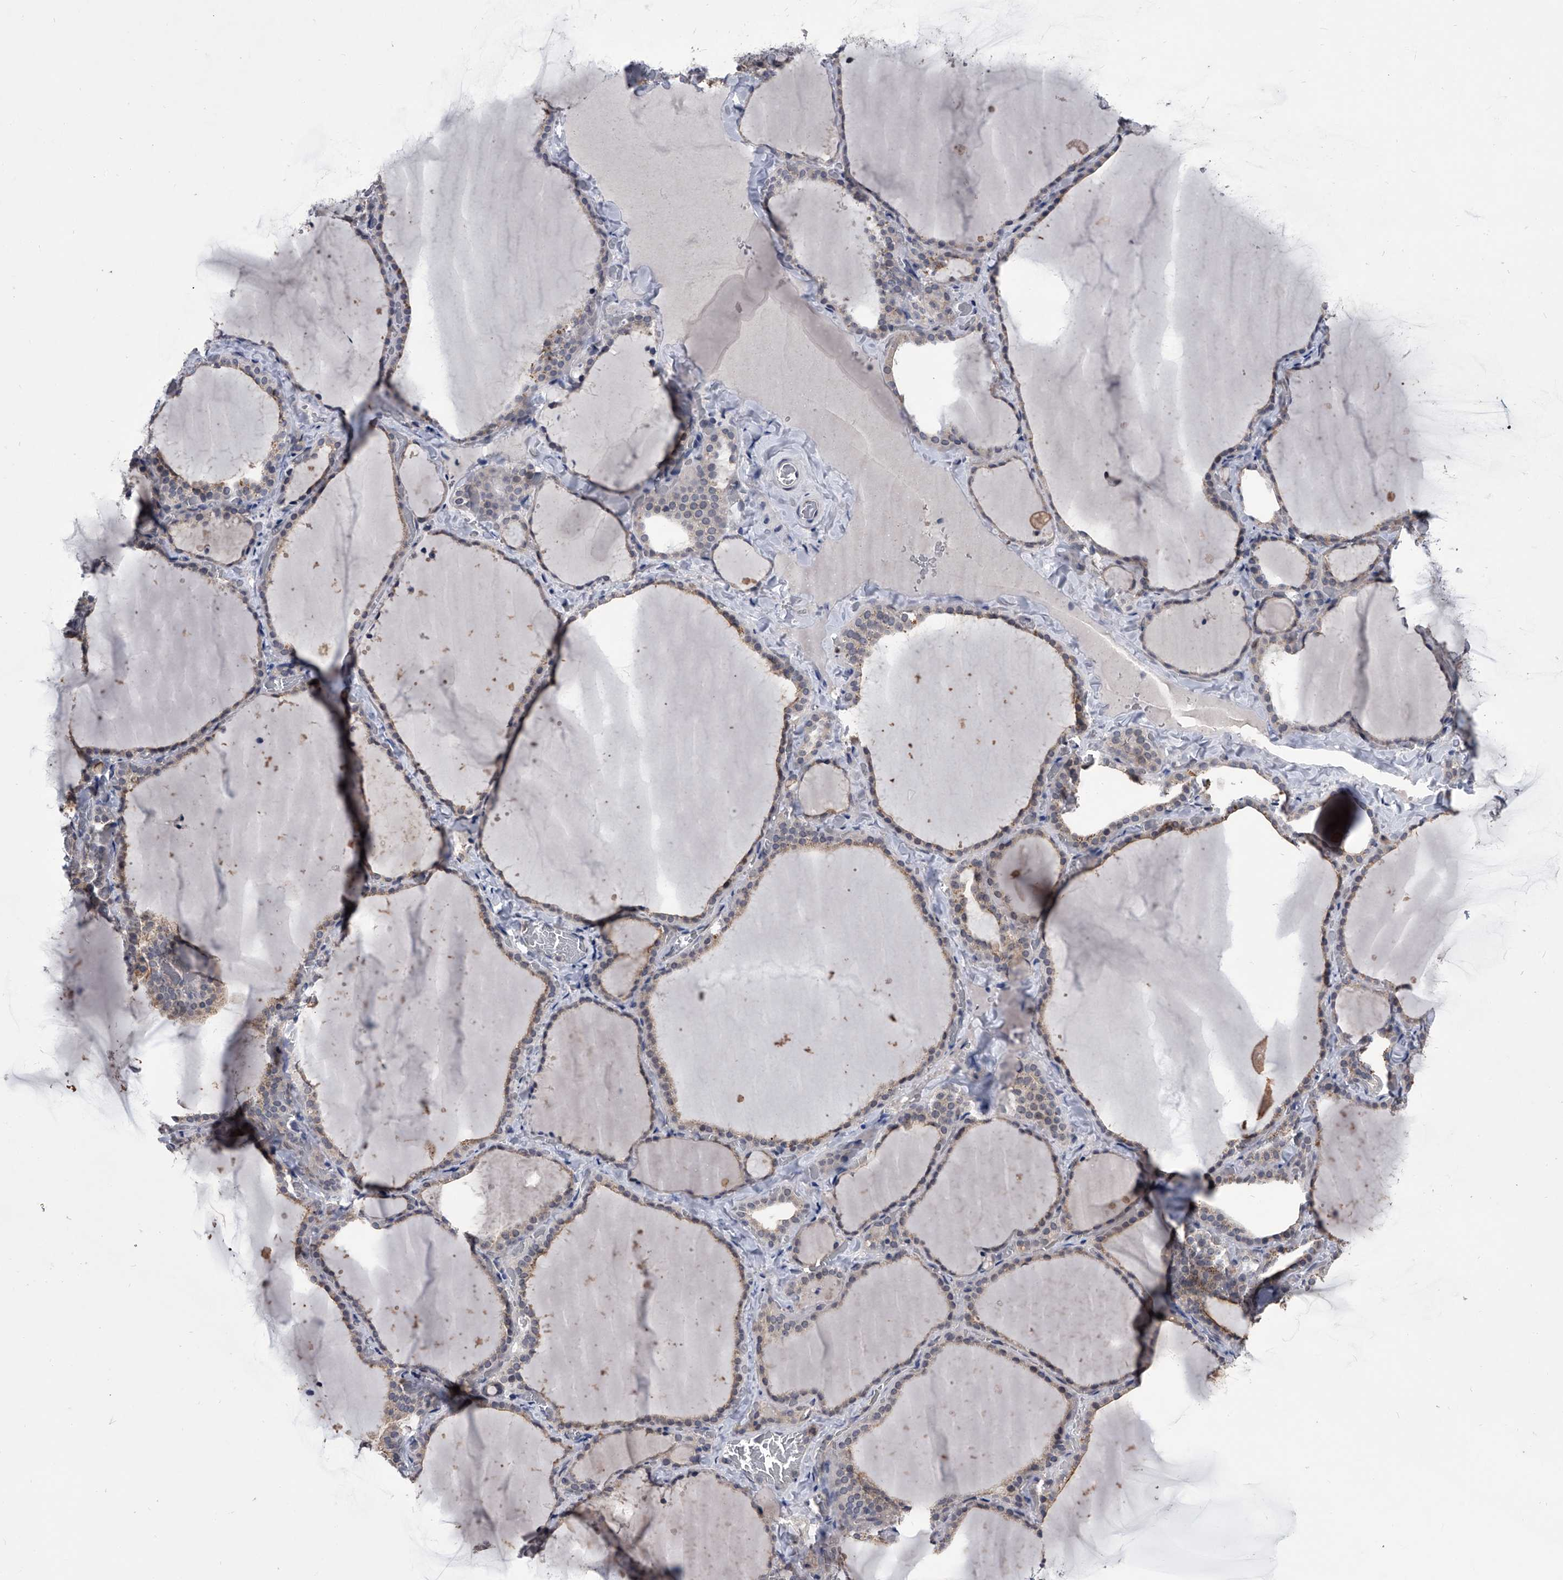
{"staining": {"intensity": "weak", "quantity": "25%-75%", "location": "cytoplasmic/membranous"}, "tissue": "thyroid gland", "cell_type": "Glandular cells", "image_type": "normal", "snomed": [{"axis": "morphology", "description": "Normal tissue, NOS"}, {"axis": "topography", "description": "Thyroid gland"}], "caption": "Immunohistochemistry micrograph of benign thyroid gland stained for a protein (brown), which exhibits low levels of weak cytoplasmic/membranous staining in approximately 25%-75% of glandular cells.", "gene": "MAP4K3", "patient": {"sex": "female", "age": 22}}